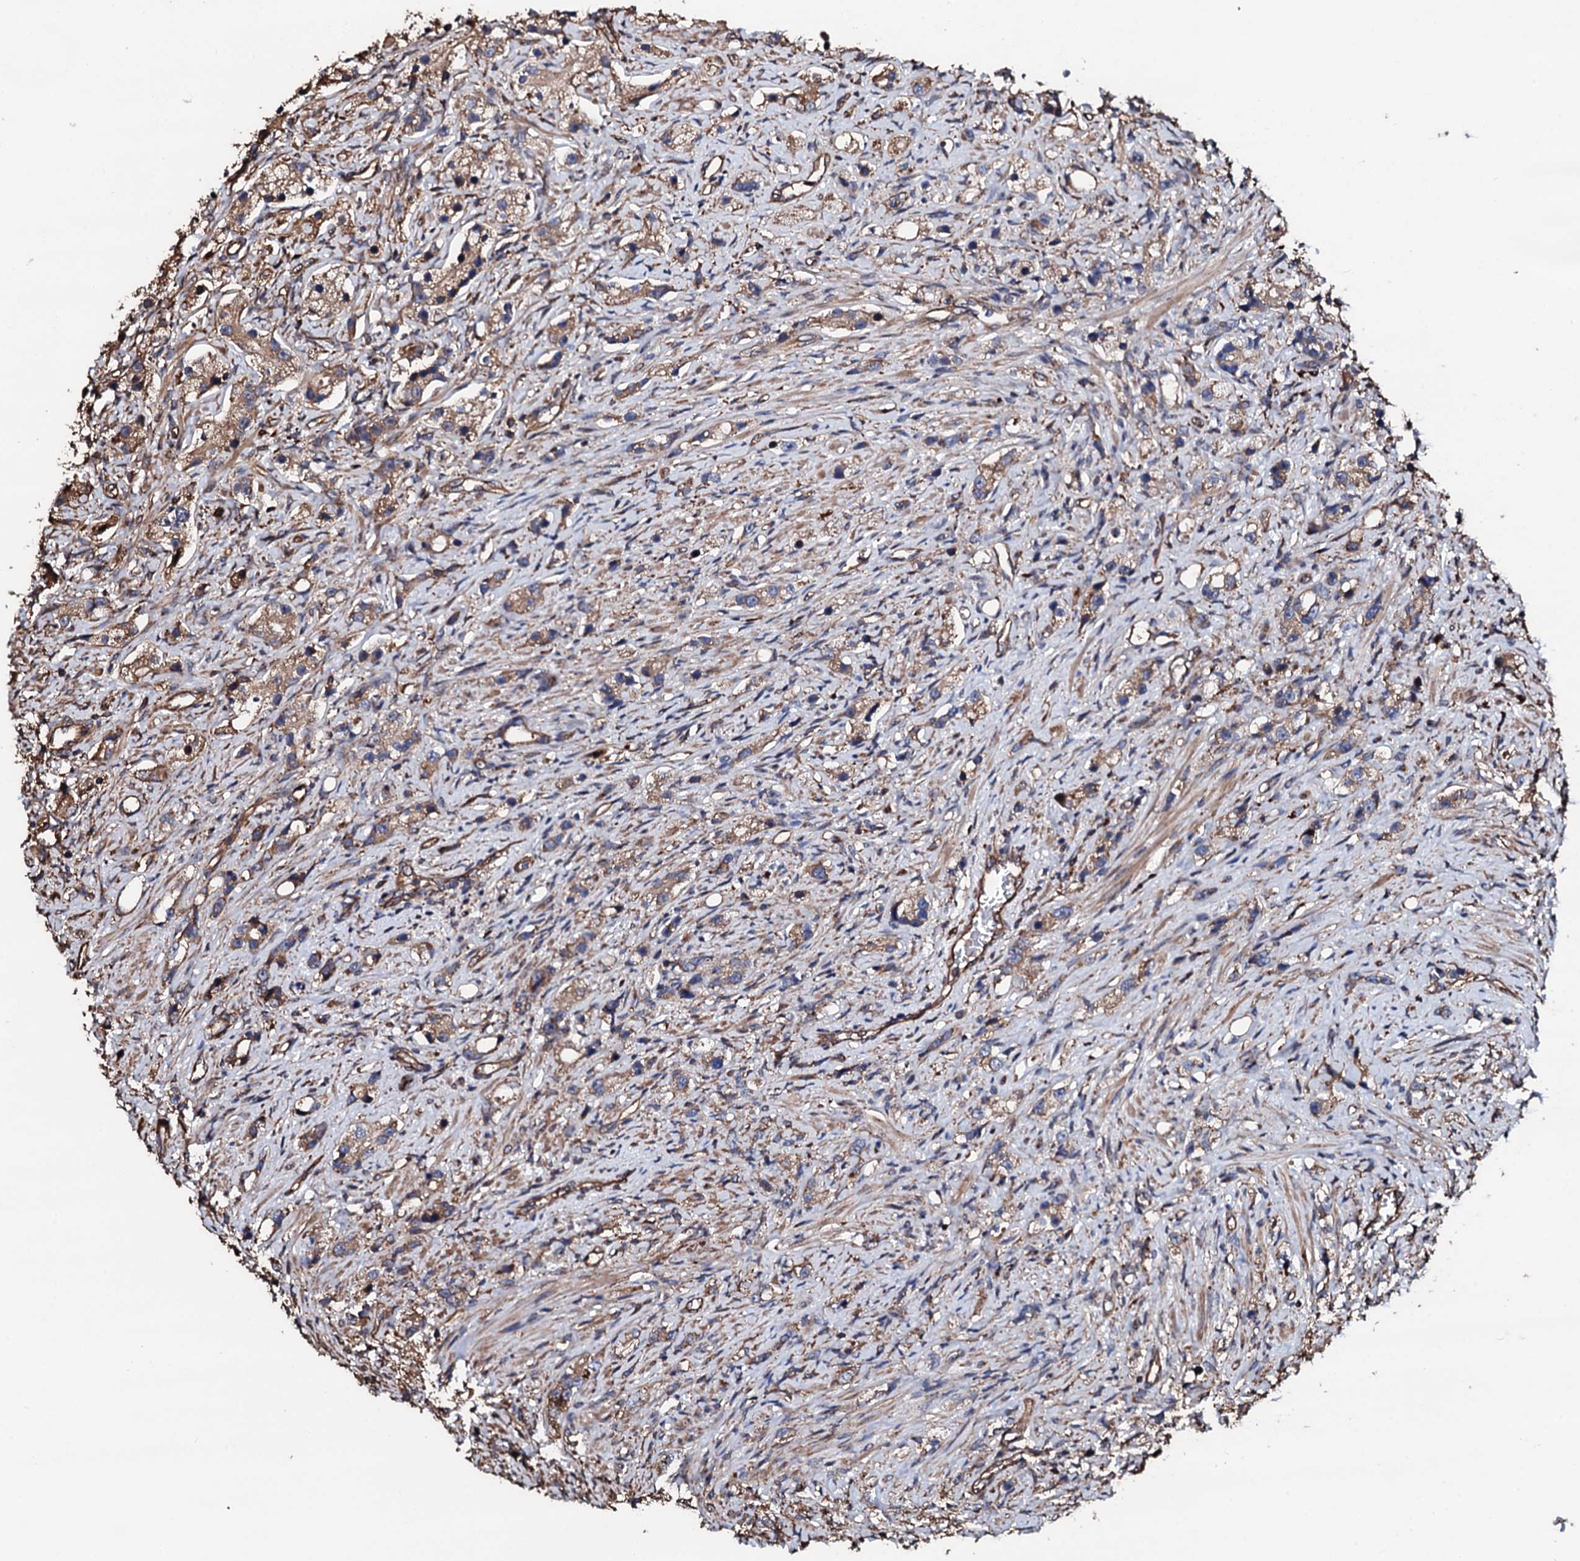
{"staining": {"intensity": "moderate", "quantity": ">75%", "location": "cytoplasmic/membranous"}, "tissue": "prostate cancer", "cell_type": "Tumor cells", "image_type": "cancer", "snomed": [{"axis": "morphology", "description": "Adenocarcinoma, High grade"}, {"axis": "topography", "description": "Prostate"}], "caption": "Protein staining by IHC reveals moderate cytoplasmic/membranous expression in approximately >75% of tumor cells in adenocarcinoma (high-grade) (prostate). Immunohistochemistry stains the protein of interest in brown and the nuclei are stained blue.", "gene": "CKAP5", "patient": {"sex": "male", "age": 63}}